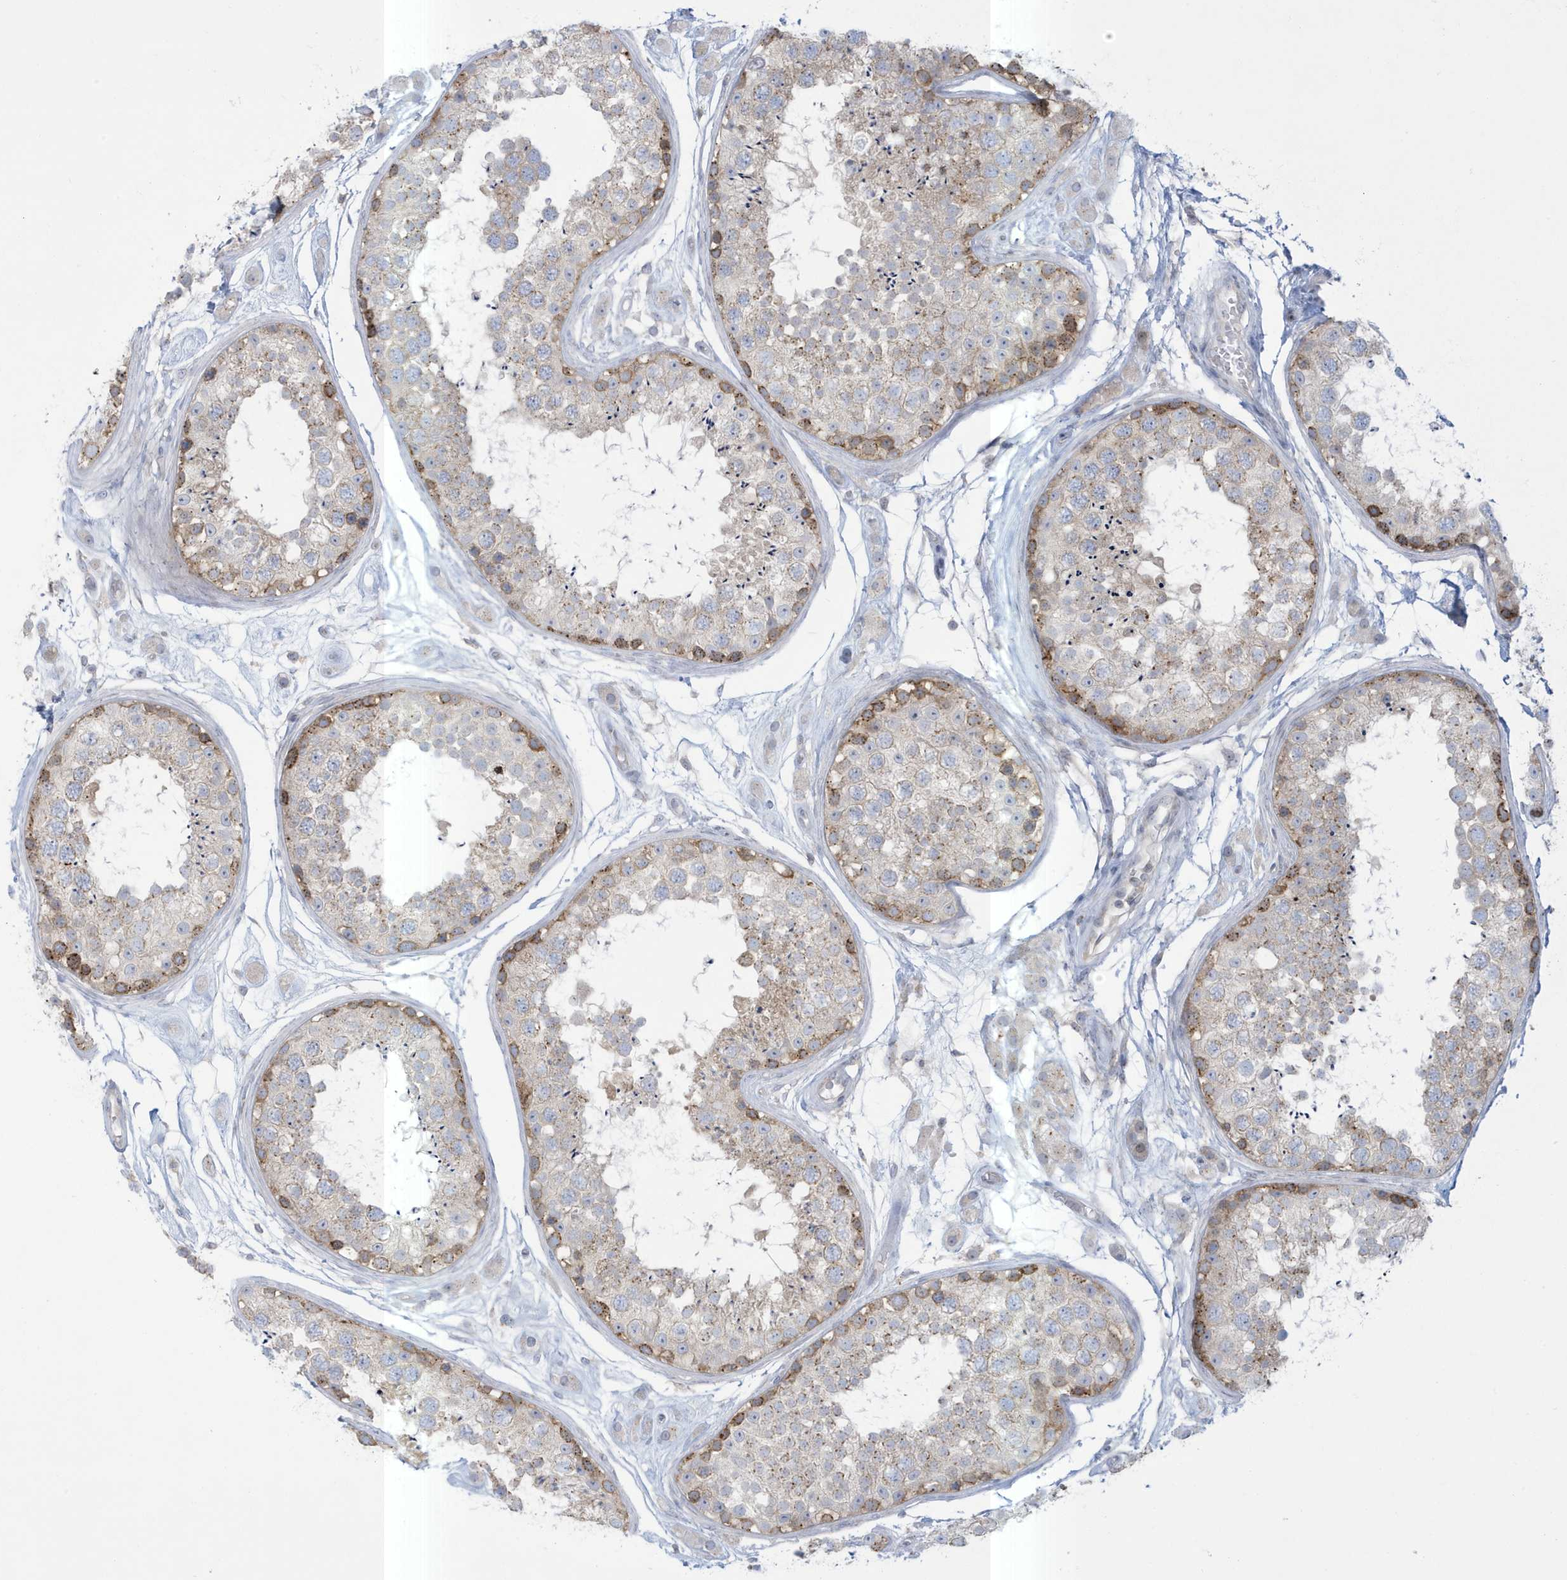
{"staining": {"intensity": "moderate", "quantity": "<25%", "location": "cytoplasmic/membranous"}, "tissue": "testis", "cell_type": "Cells in seminiferous ducts", "image_type": "normal", "snomed": [{"axis": "morphology", "description": "Normal tissue, NOS"}, {"axis": "topography", "description": "Testis"}], "caption": "Immunohistochemical staining of benign testis demonstrates <25% levels of moderate cytoplasmic/membranous protein staining in approximately <25% of cells in seminiferous ducts. The staining was performed using DAB to visualize the protein expression in brown, while the nuclei were stained in blue with hematoxylin (Magnification: 20x).", "gene": "SLAMF9", "patient": {"sex": "male", "age": 25}}